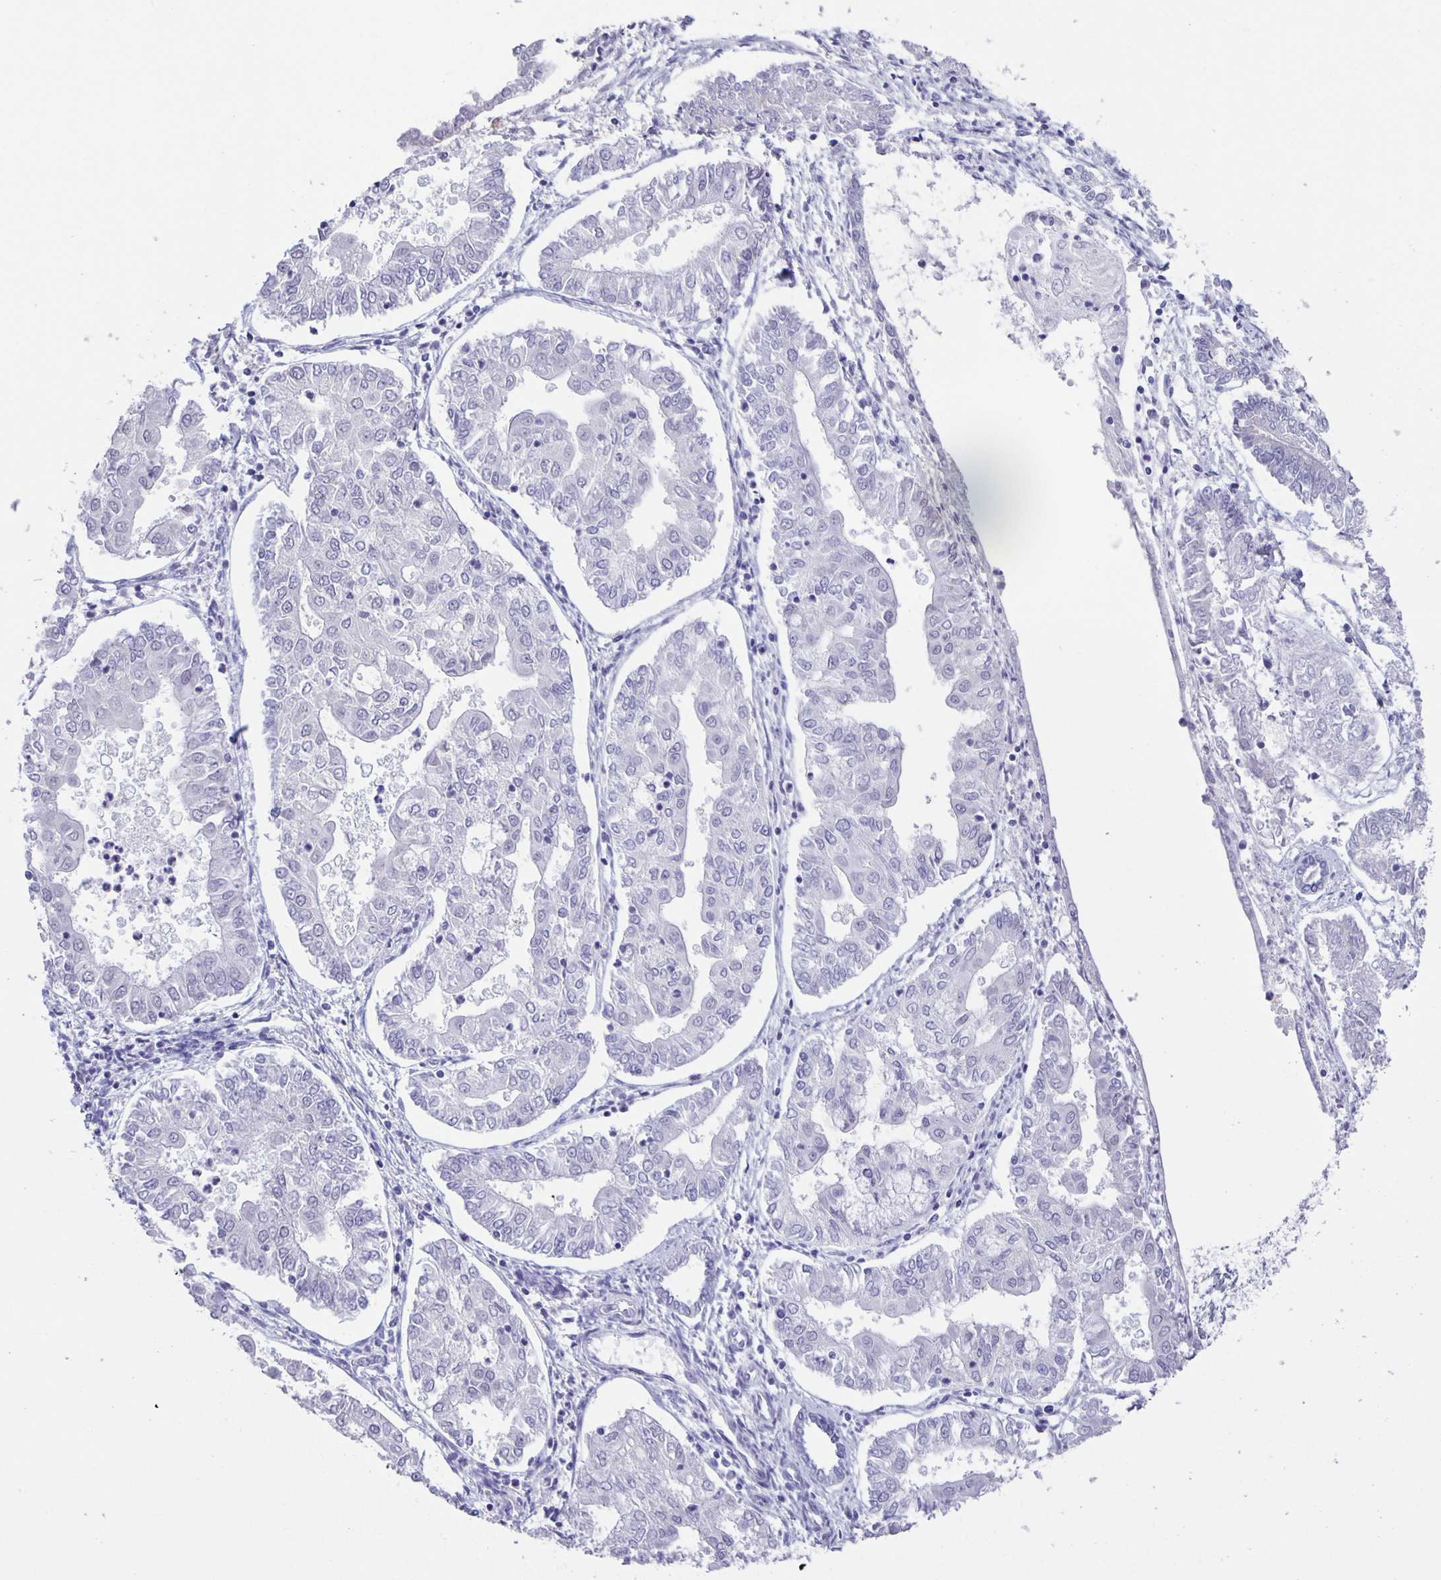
{"staining": {"intensity": "negative", "quantity": "none", "location": "none"}, "tissue": "endometrial cancer", "cell_type": "Tumor cells", "image_type": "cancer", "snomed": [{"axis": "morphology", "description": "Adenocarcinoma, NOS"}, {"axis": "topography", "description": "Endometrium"}], "caption": "The histopathology image exhibits no staining of tumor cells in adenocarcinoma (endometrial).", "gene": "PHRF1", "patient": {"sex": "female", "age": 68}}